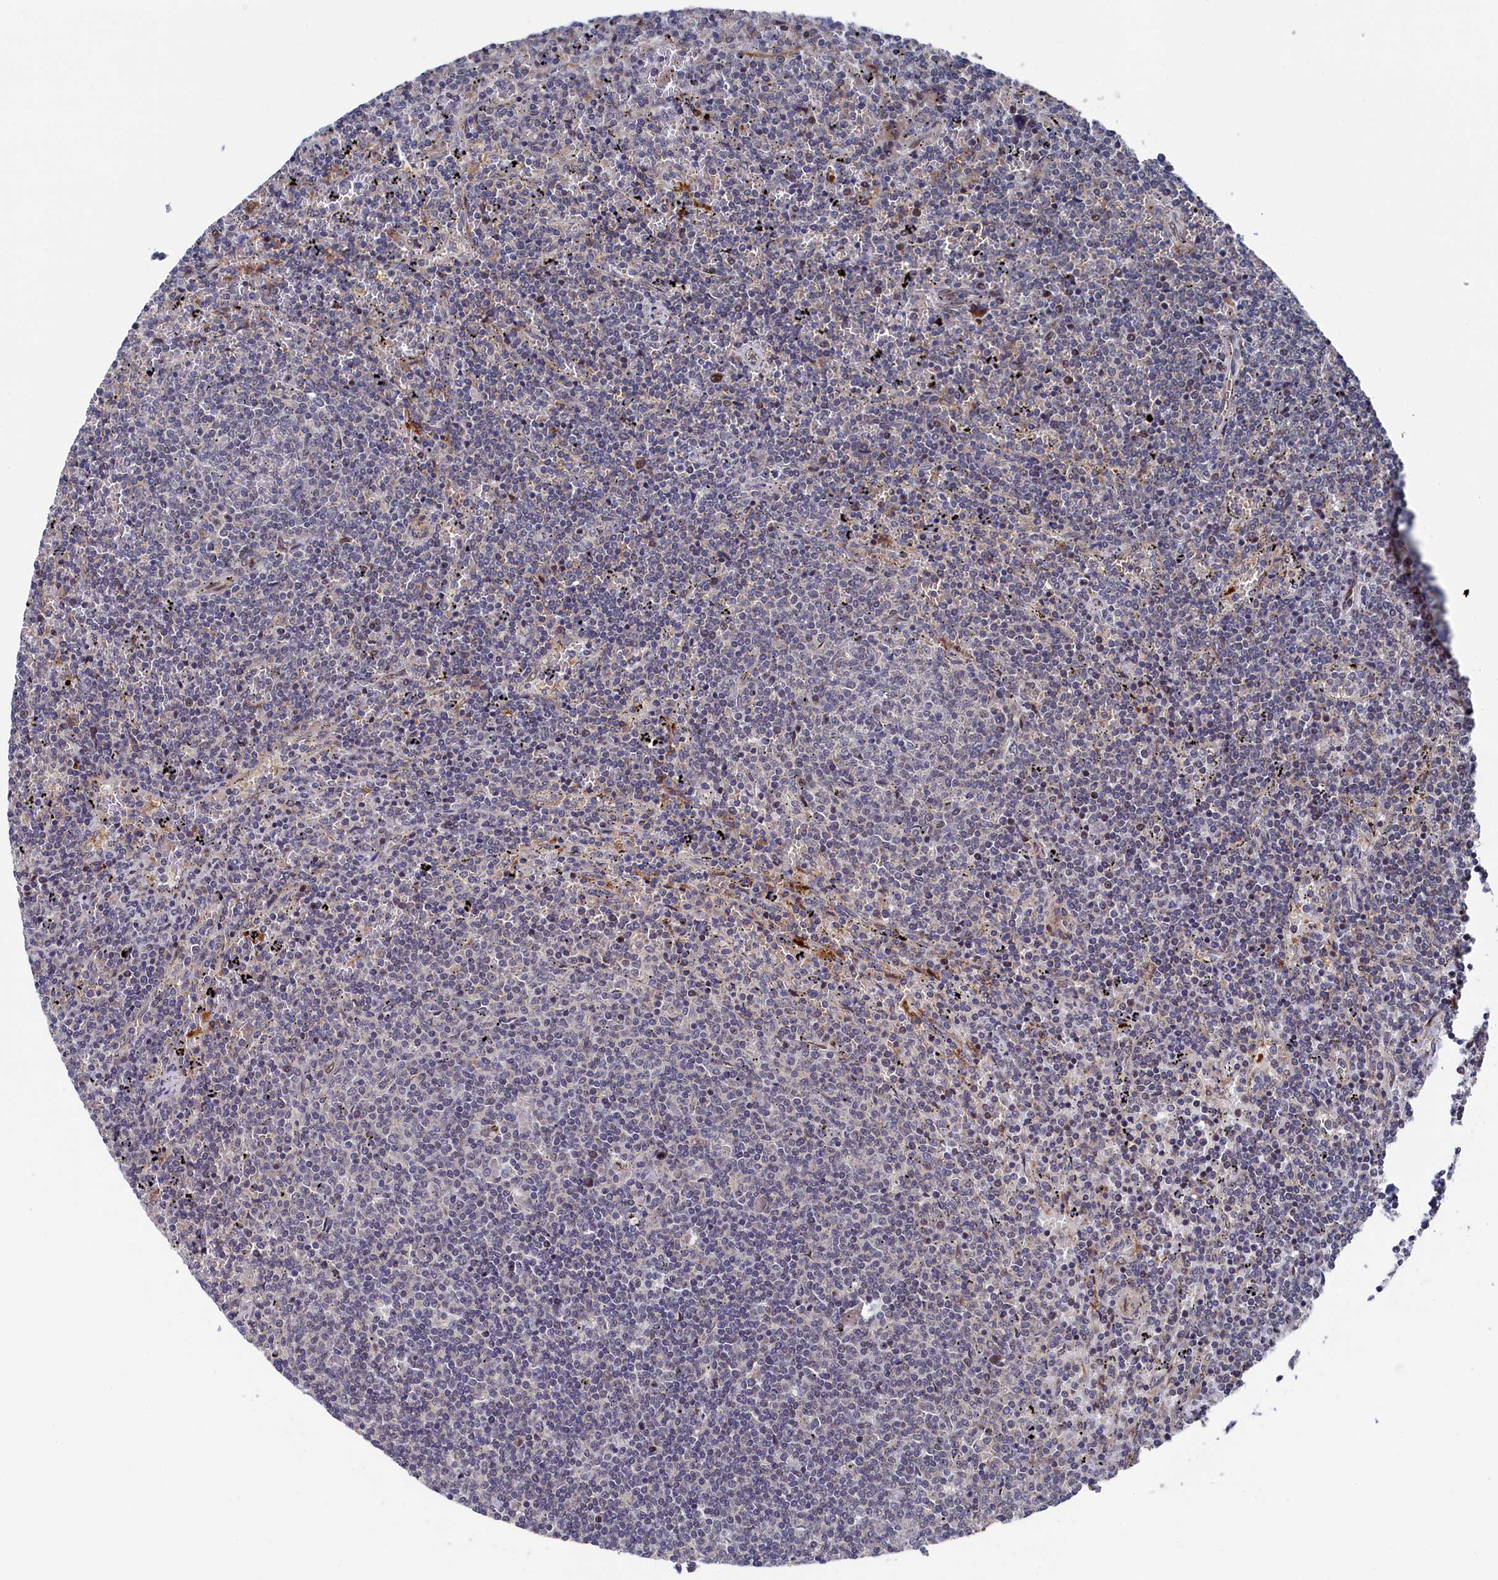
{"staining": {"intensity": "negative", "quantity": "none", "location": "none"}, "tissue": "lymphoma", "cell_type": "Tumor cells", "image_type": "cancer", "snomed": [{"axis": "morphology", "description": "Malignant lymphoma, non-Hodgkin's type, Low grade"}, {"axis": "topography", "description": "Spleen"}], "caption": "There is no significant expression in tumor cells of malignant lymphoma, non-Hodgkin's type (low-grade). (Brightfield microscopy of DAB (3,3'-diaminobenzidine) IHC at high magnification).", "gene": "ZNF891", "patient": {"sex": "female", "age": 50}}